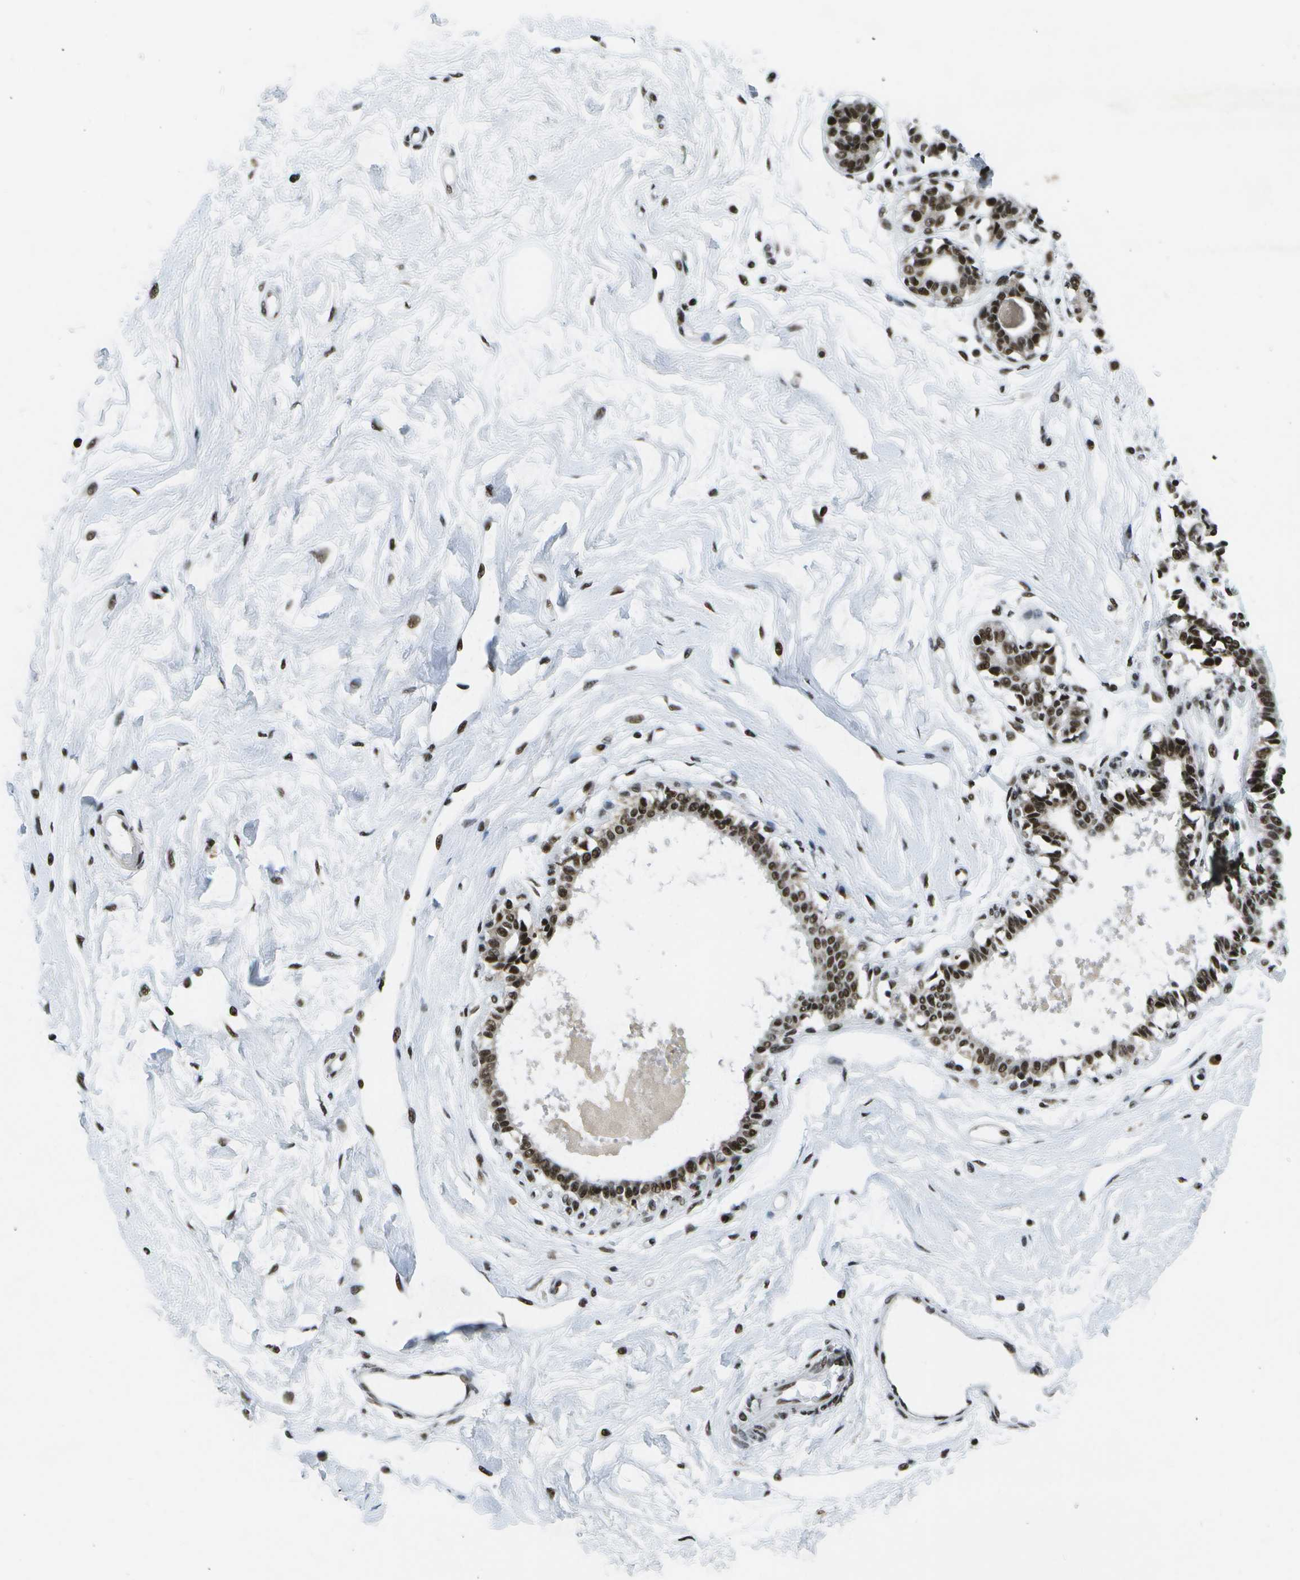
{"staining": {"intensity": "moderate", "quantity": ">75%", "location": "nuclear"}, "tissue": "breast", "cell_type": "Adipocytes", "image_type": "normal", "snomed": [{"axis": "morphology", "description": "Normal tissue, NOS"}, {"axis": "topography", "description": "Breast"}], "caption": "This histopathology image exhibits immunohistochemistry staining of unremarkable human breast, with medium moderate nuclear expression in about >75% of adipocytes.", "gene": "NSRP1", "patient": {"sex": "female", "age": 45}}